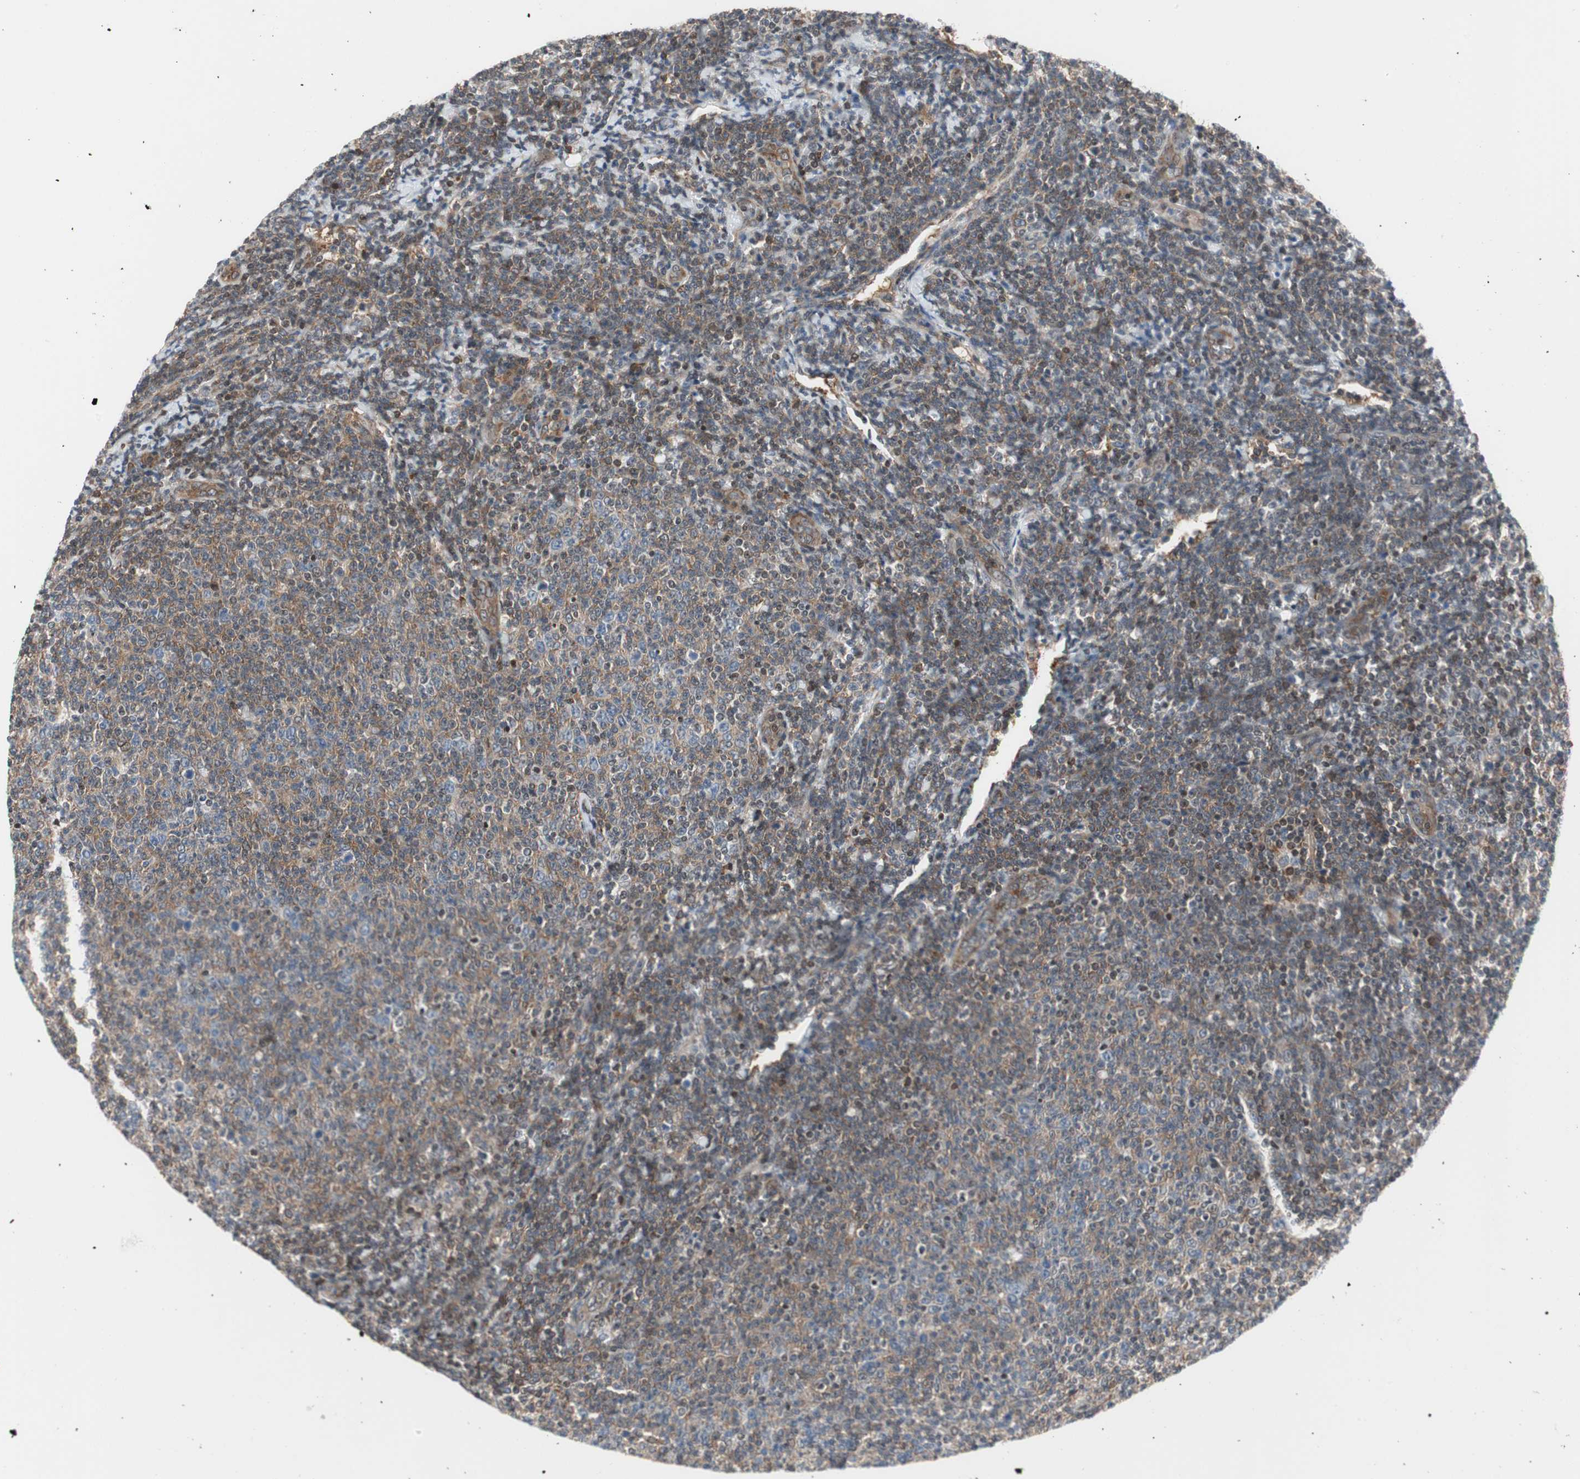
{"staining": {"intensity": "weak", "quantity": "25%-75%", "location": "cytoplasmic/membranous"}, "tissue": "lymphoma", "cell_type": "Tumor cells", "image_type": "cancer", "snomed": [{"axis": "morphology", "description": "Malignant lymphoma, non-Hodgkin's type, Low grade"}, {"axis": "topography", "description": "Lymph node"}], "caption": "Immunohistochemical staining of lymphoma demonstrates low levels of weak cytoplasmic/membranous protein positivity in approximately 25%-75% of tumor cells.", "gene": "ZNF512B", "patient": {"sex": "male", "age": 66}}